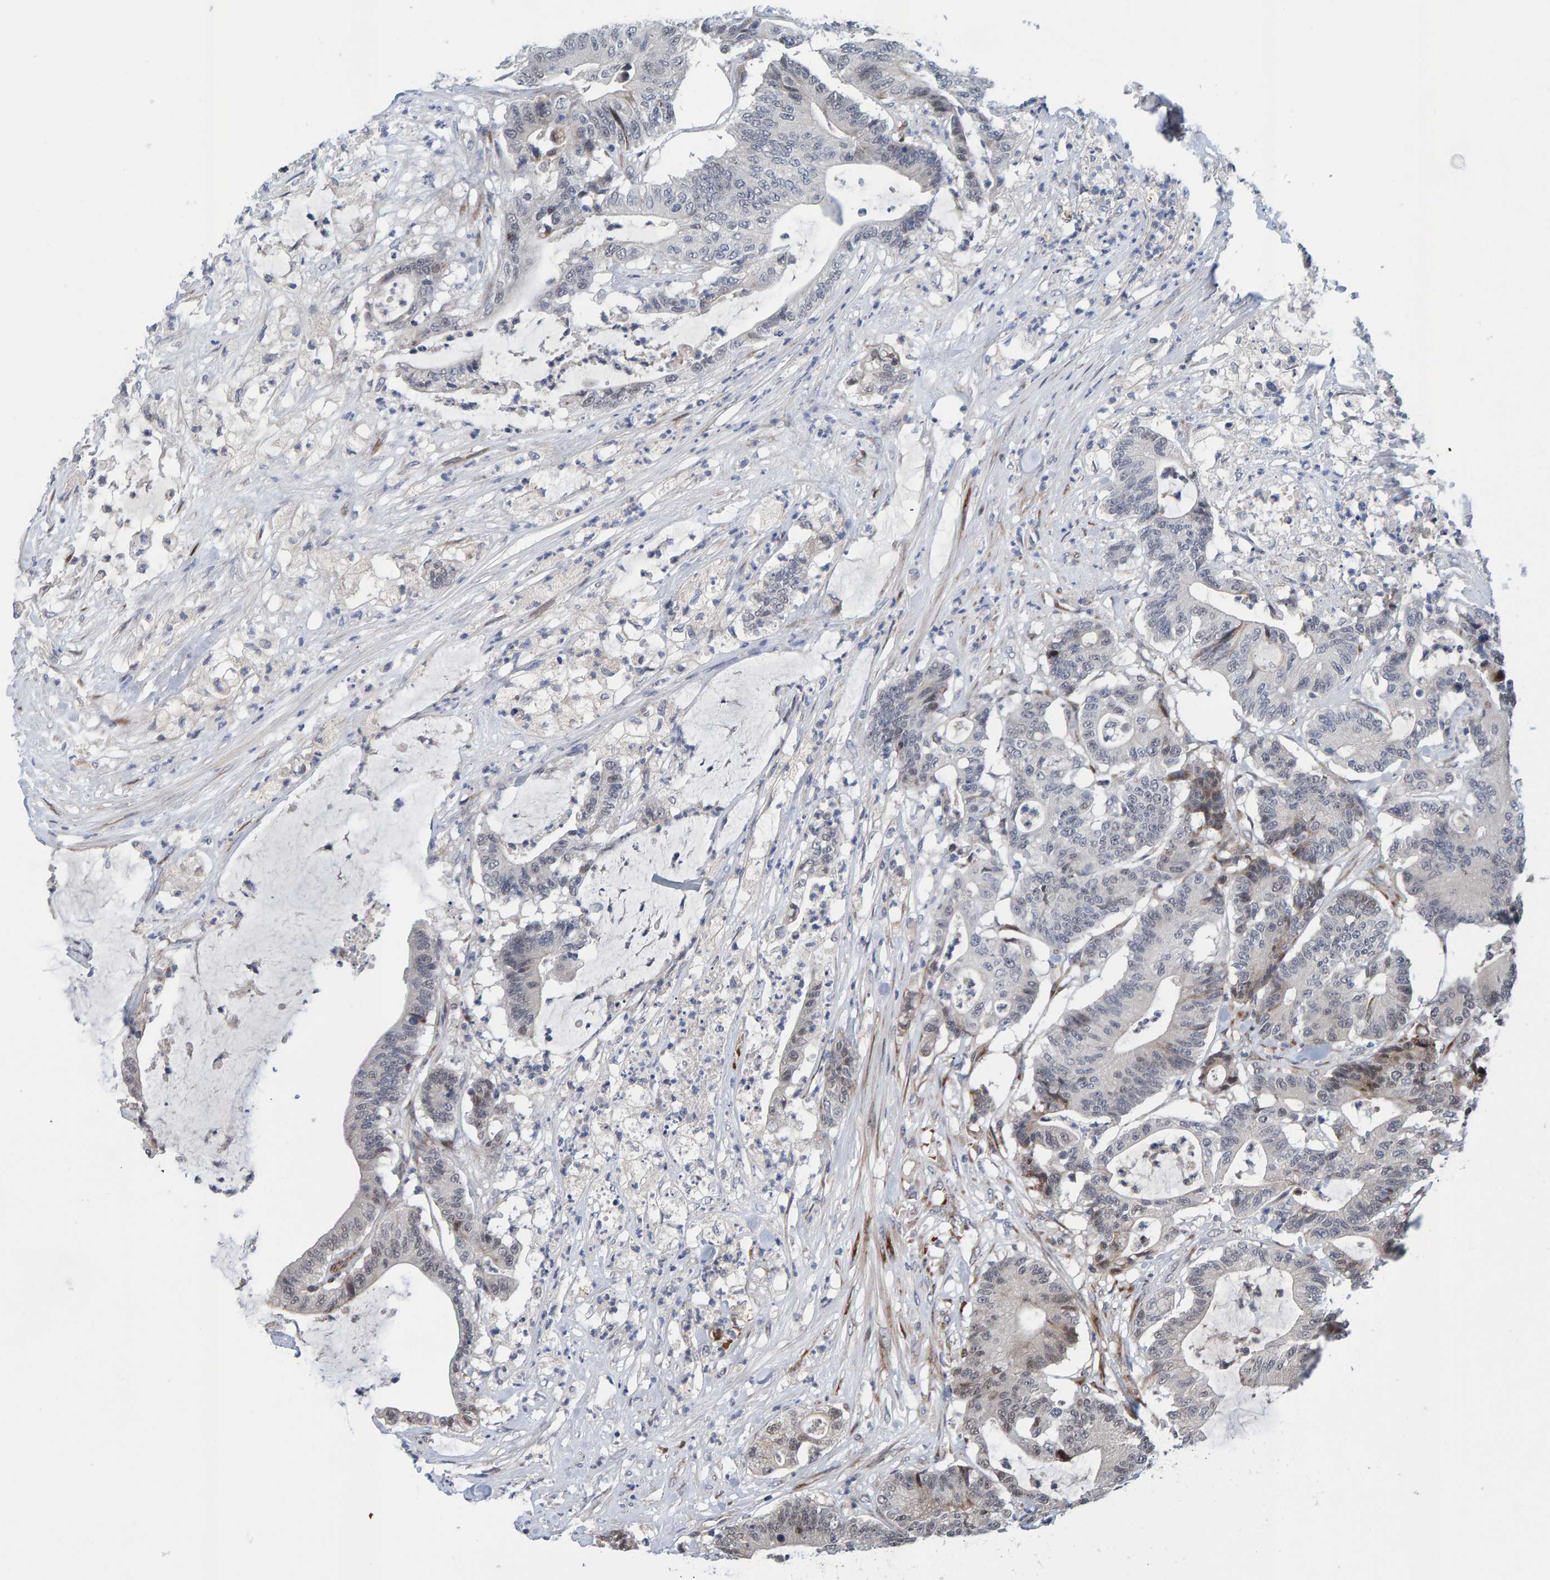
{"staining": {"intensity": "weak", "quantity": "<25%", "location": "nuclear"}, "tissue": "colorectal cancer", "cell_type": "Tumor cells", "image_type": "cancer", "snomed": [{"axis": "morphology", "description": "Adenocarcinoma, NOS"}, {"axis": "topography", "description": "Colon"}], "caption": "Immunohistochemistry image of neoplastic tissue: human colorectal cancer (adenocarcinoma) stained with DAB demonstrates no significant protein expression in tumor cells.", "gene": "MFSD6L", "patient": {"sex": "female", "age": 84}}